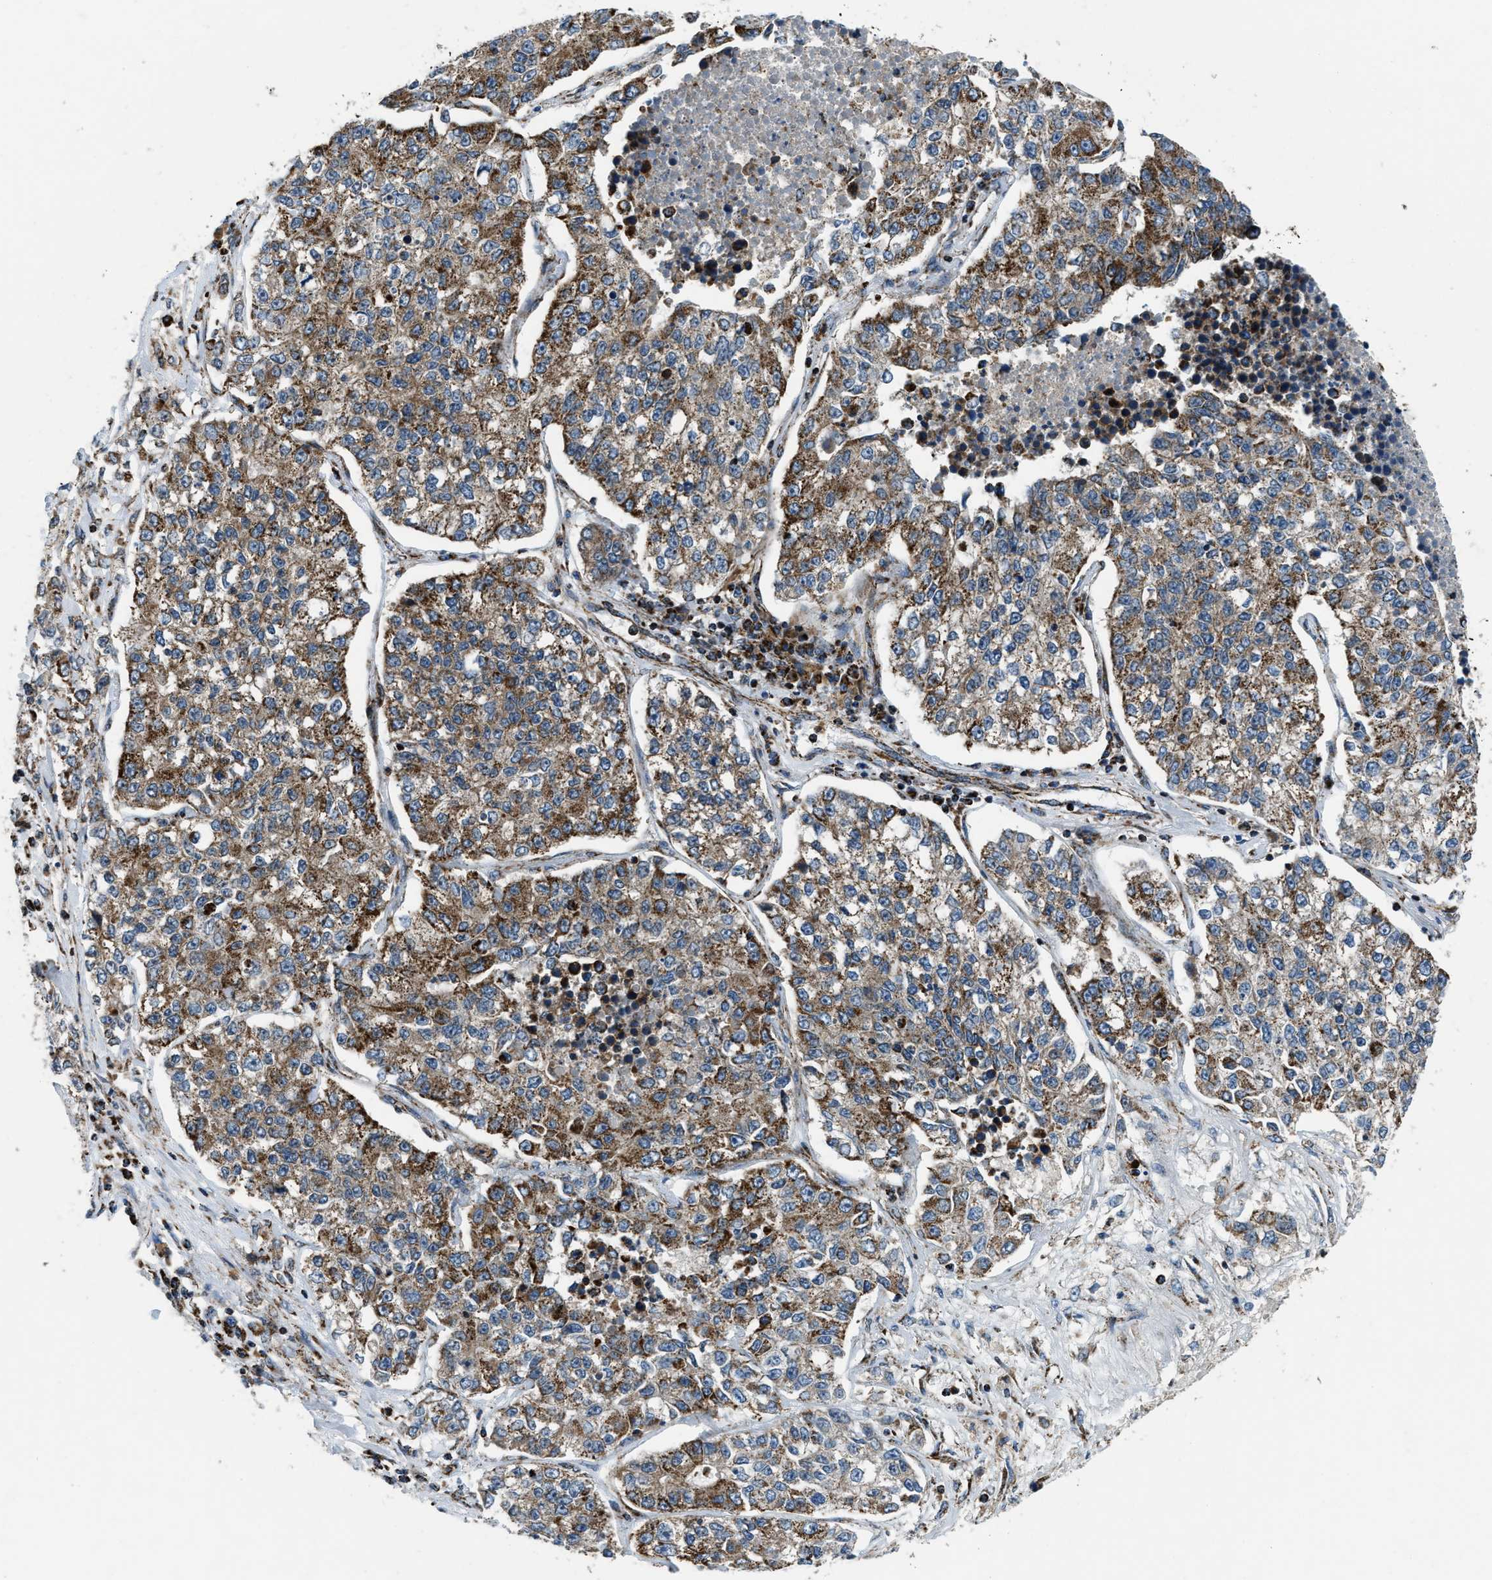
{"staining": {"intensity": "moderate", "quantity": ">75%", "location": "cytoplasmic/membranous"}, "tissue": "lung cancer", "cell_type": "Tumor cells", "image_type": "cancer", "snomed": [{"axis": "morphology", "description": "Adenocarcinoma, NOS"}, {"axis": "topography", "description": "Lung"}], "caption": "IHC of human lung adenocarcinoma reveals medium levels of moderate cytoplasmic/membranous expression in approximately >75% of tumor cells.", "gene": "GSDME", "patient": {"sex": "male", "age": 49}}